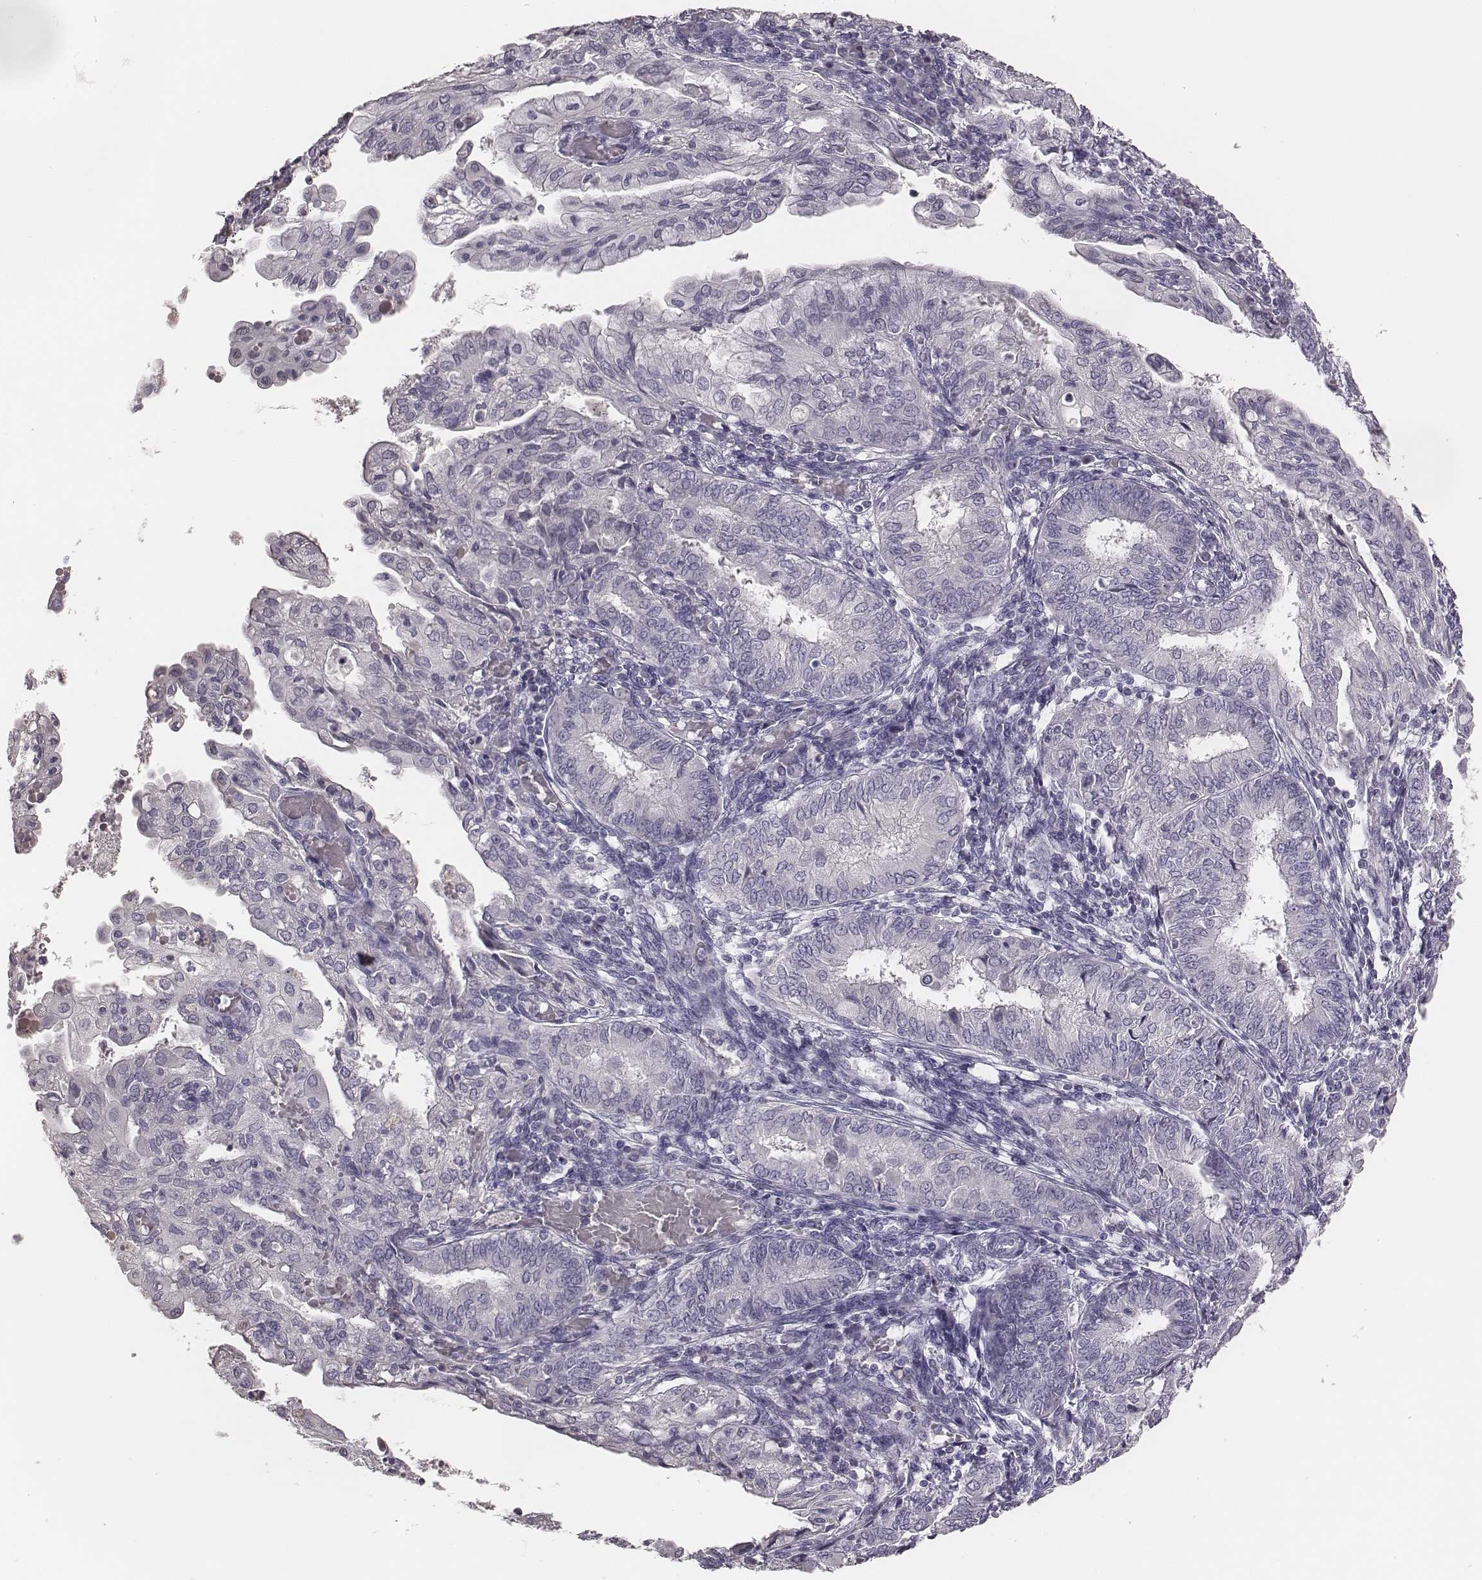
{"staining": {"intensity": "negative", "quantity": "none", "location": "none"}, "tissue": "endometrial cancer", "cell_type": "Tumor cells", "image_type": "cancer", "snomed": [{"axis": "morphology", "description": "Adenocarcinoma, NOS"}, {"axis": "topography", "description": "Endometrium"}], "caption": "DAB (3,3'-diaminobenzidine) immunohistochemical staining of endometrial adenocarcinoma reveals no significant staining in tumor cells.", "gene": "MYH6", "patient": {"sex": "female", "age": 68}}